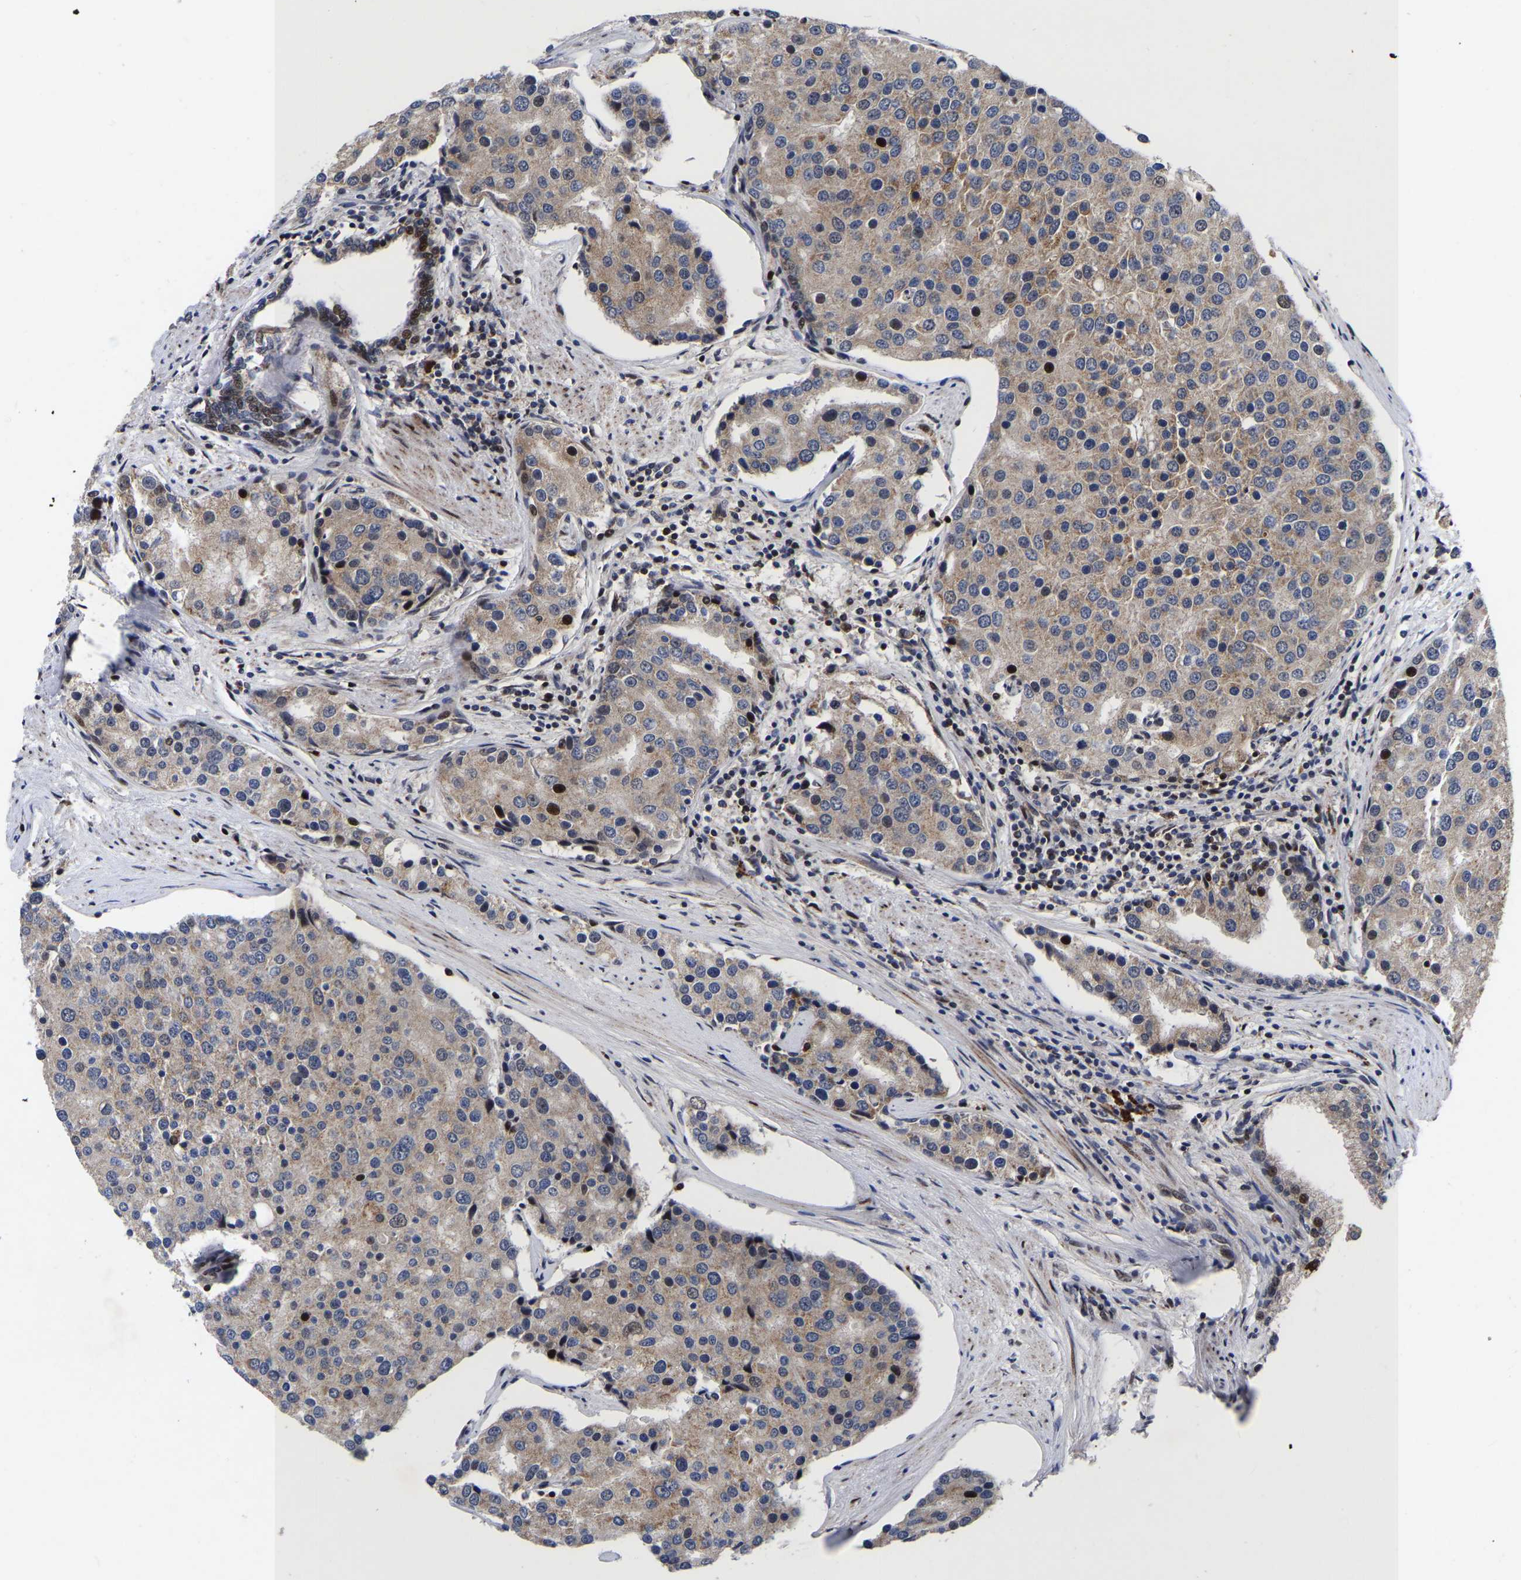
{"staining": {"intensity": "moderate", "quantity": ">75%", "location": "cytoplasmic/membranous"}, "tissue": "prostate cancer", "cell_type": "Tumor cells", "image_type": "cancer", "snomed": [{"axis": "morphology", "description": "Adenocarcinoma, High grade"}, {"axis": "topography", "description": "Prostate"}], "caption": "Immunohistochemistry photomicrograph of neoplastic tissue: human prostate adenocarcinoma (high-grade) stained using immunohistochemistry shows medium levels of moderate protein expression localized specifically in the cytoplasmic/membranous of tumor cells, appearing as a cytoplasmic/membranous brown color.", "gene": "JUNB", "patient": {"sex": "male", "age": 50}}